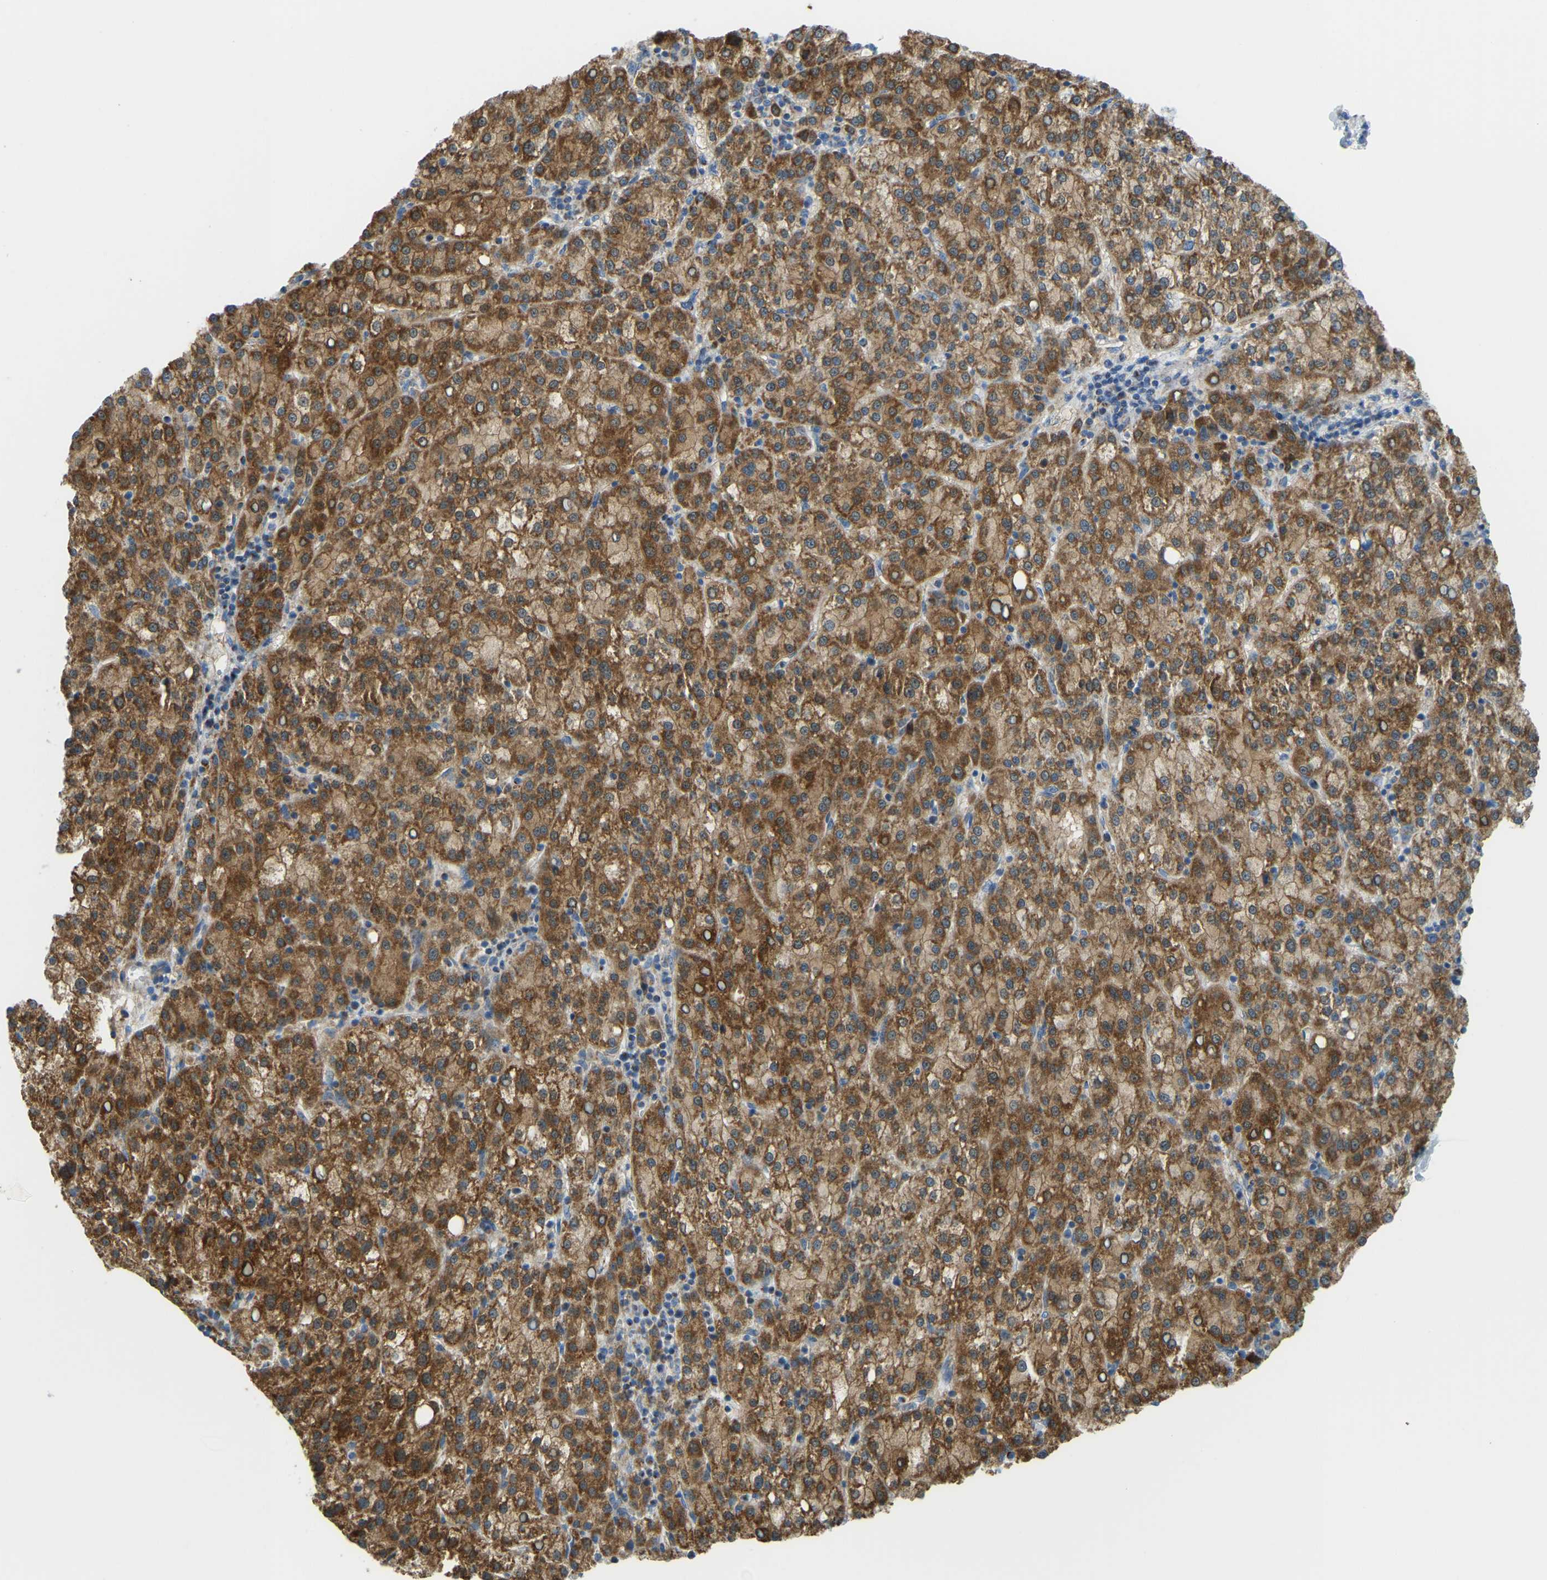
{"staining": {"intensity": "strong", "quantity": ">75%", "location": "cytoplasmic/membranous"}, "tissue": "liver cancer", "cell_type": "Tumor cells", "image_type": "cancer", "snomed": [{"axis": "morphology", "description": "Carcinoma, Hepatocellular, NOS"}, {"axis": "topography", "description": "Liver"}], "caption": "Human hepatocellular carcinoma (liver) stained with a brown dye displays strong cytoplasmic/membranous positive staining in approximately >75% of tumor cells.", "gene": "GDA", "patient": {"sex": "female", "age": 58}}